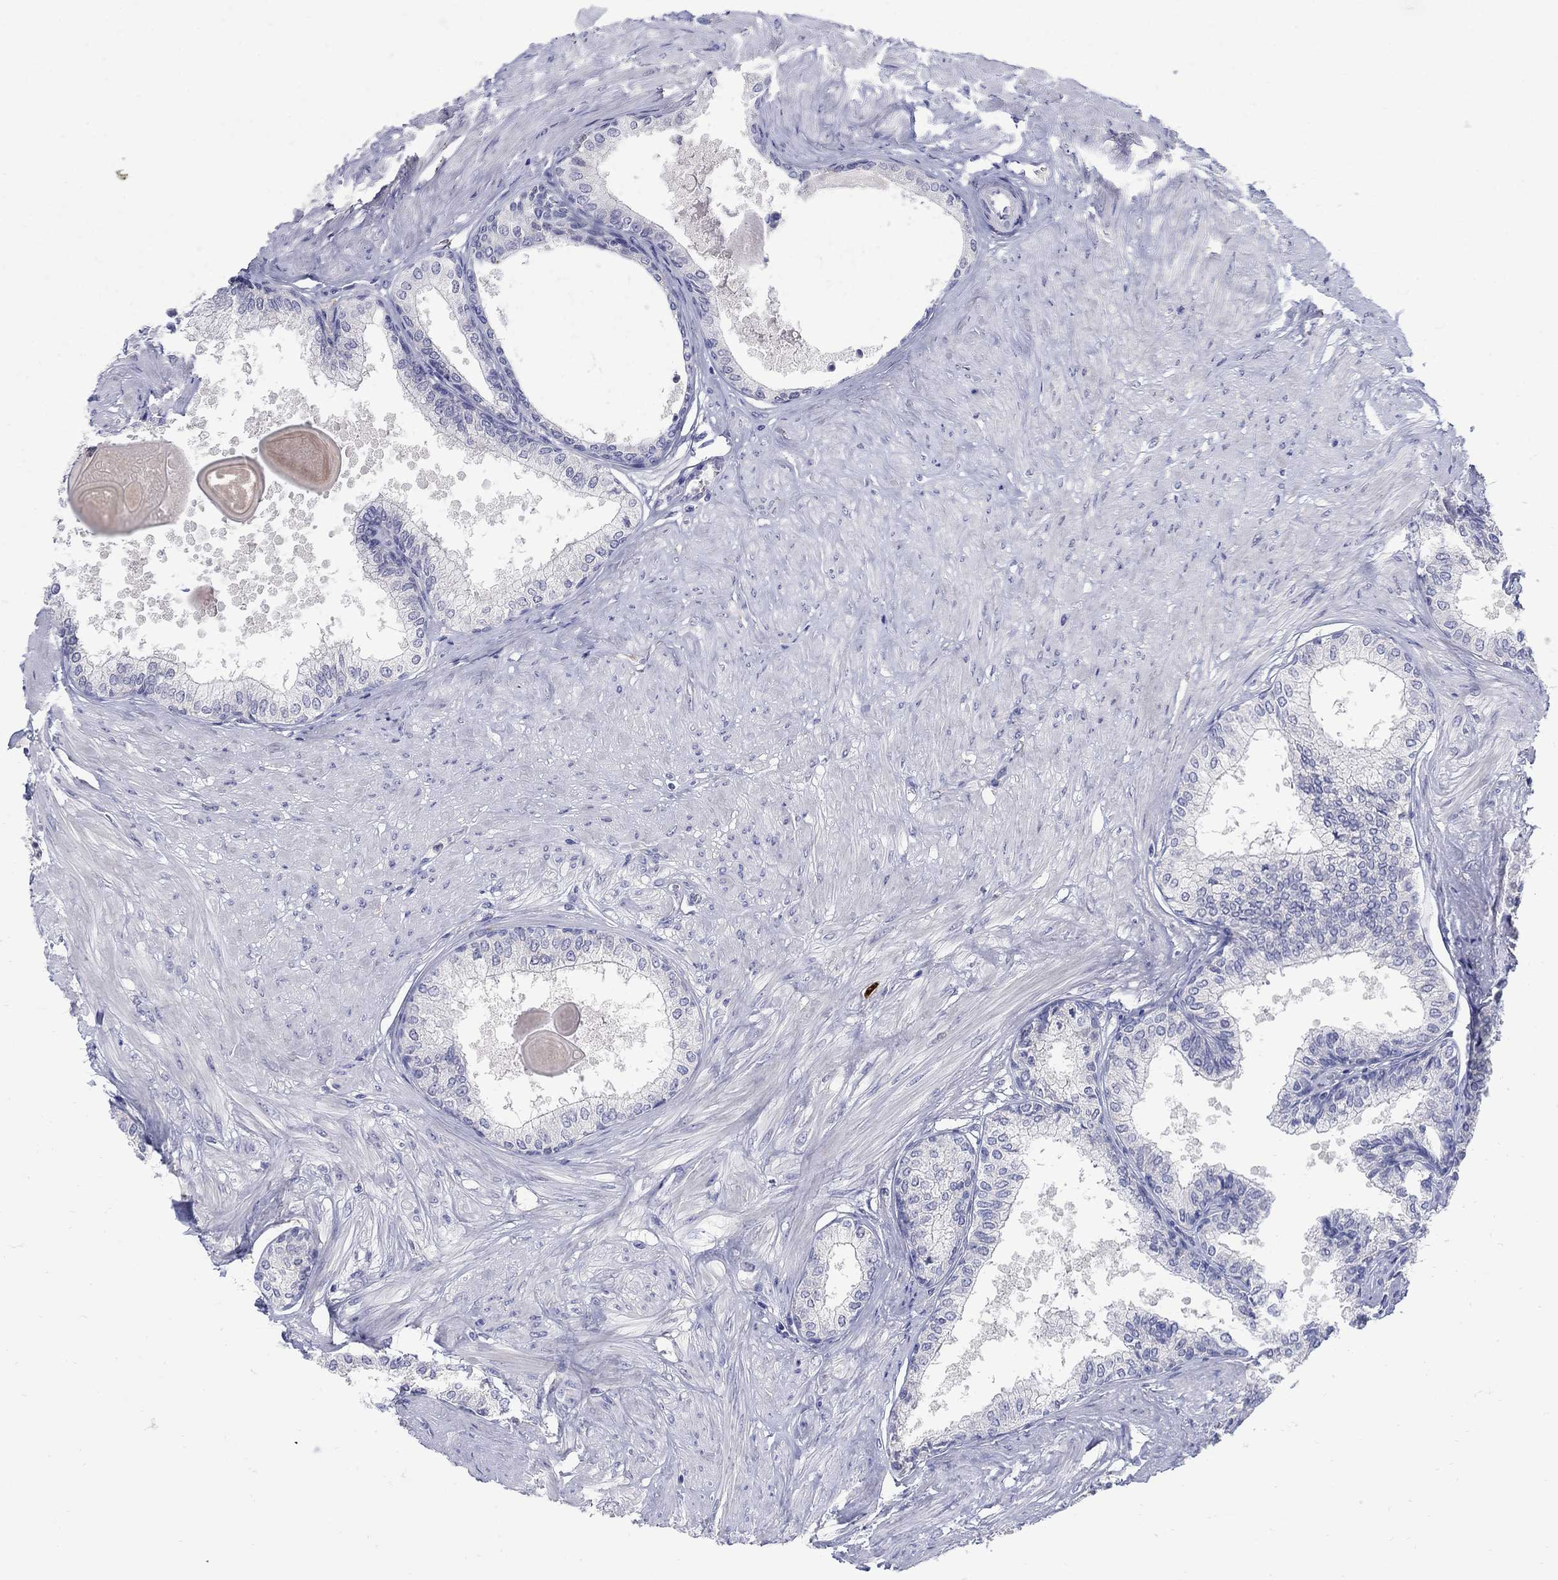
{"staining": {"intensity": "negative", "quantity": "none", "location": "none"}, "tissue": "prostate", "cell_type": "Glandular cells", "image_type": "normal", "snomed": [{"axis": "morphology", "description": "Normal tissue, NOS"}, {"axis": "topography", "description": "Prostate"}], "caption": "A high-resolution image shows IHC staining of normal prostate, which displays no significant expression in glandular cells.", "gene": "REEP2", "patient": {"sex": "male", "age": 63}}